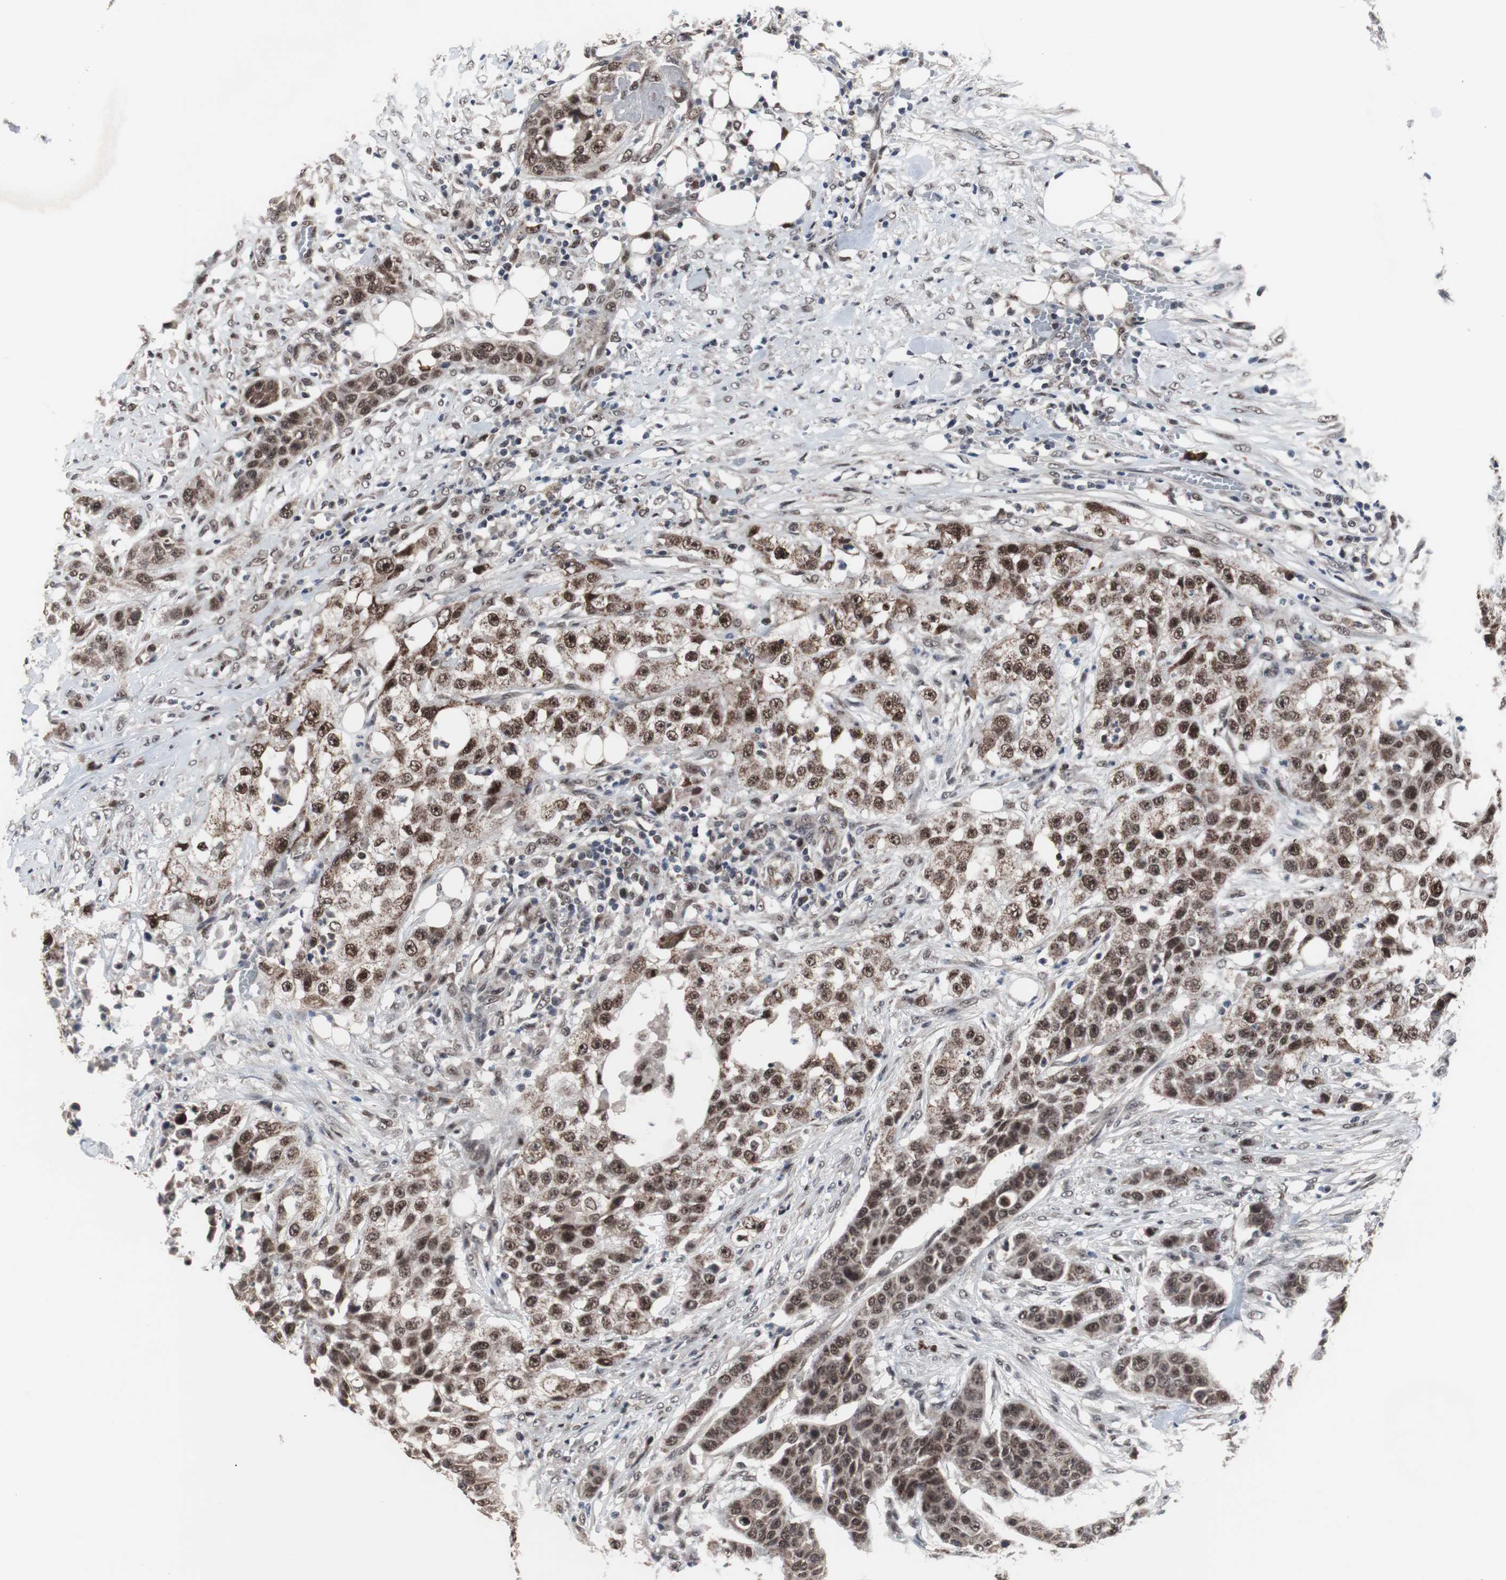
{"staining": {"intensity": "moderate", "quantity": ">75%", "location": "nuclear"}, "tissue": "urothelial cancer", "cell_type": "Tumor cells", "image_type": "cancer", "snomed": [{"axis": "morphology", "description": "Urothelial carcinoma, High grade"}, {"axis": "topography", "description": "Urinary bladder"}], "caption": "Moderate nuclear positivity is appreciated in about >75% of tumor cells in urothelial cancer.", "gene": "GTF2F2", "patient": {"sex": "male", "age": 74}}